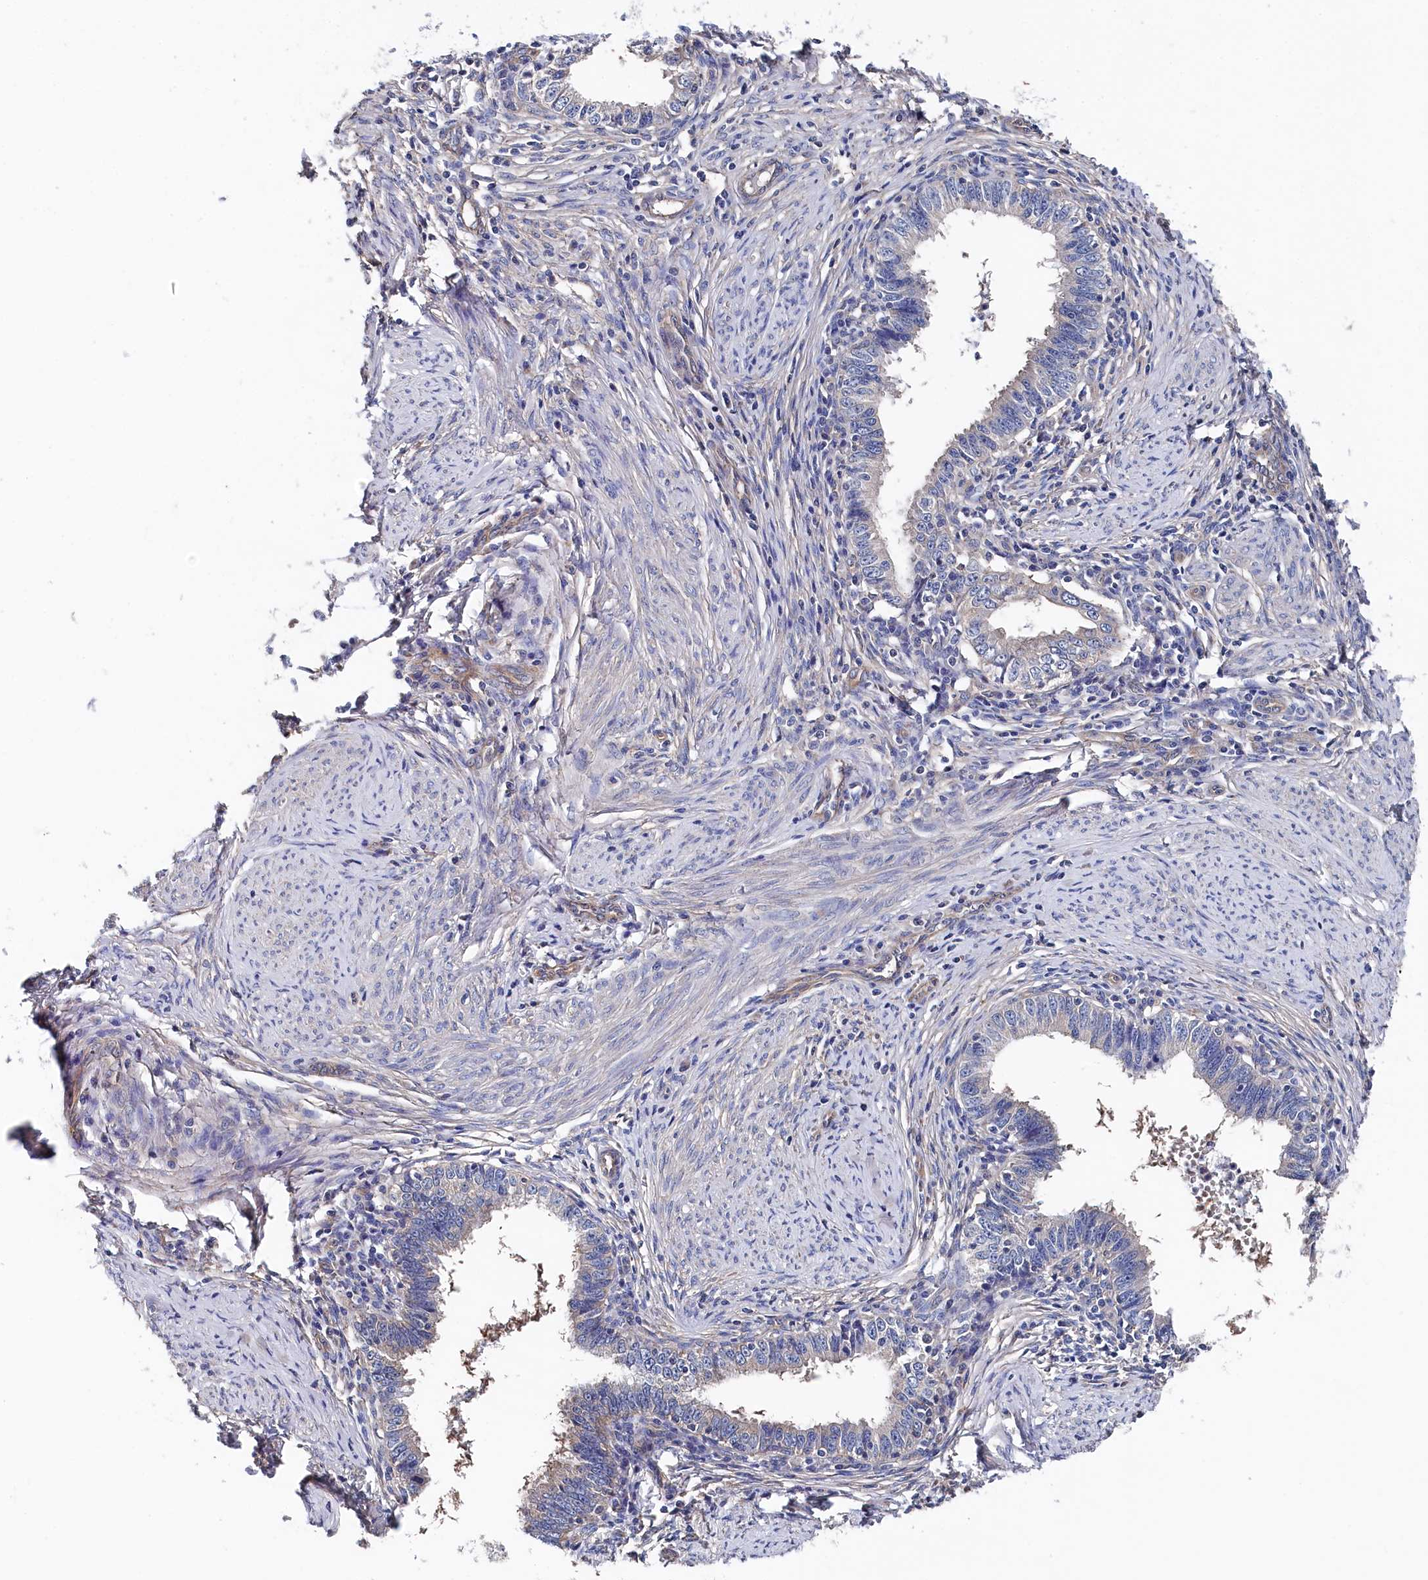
{"staining": {"intensity": "weak", "quantity": "<25%", "location": "cytoplasmic/membranous"}, "tissue": "cervical cancer", "cell_type": "Tumor cells", "image_type": "cancer", "snomed": [{"axis": "morphology", "description": "Adenocarcinoma, NOS"}, {"axis": "topography", "description": "Cervix"}], "caption": "Immunohistochemistry of human cervical adenocarcinoma demonstrates no expression in tumor cells.", "gene": "BHMT", "patient": {"sex": "female", "age": 36}}